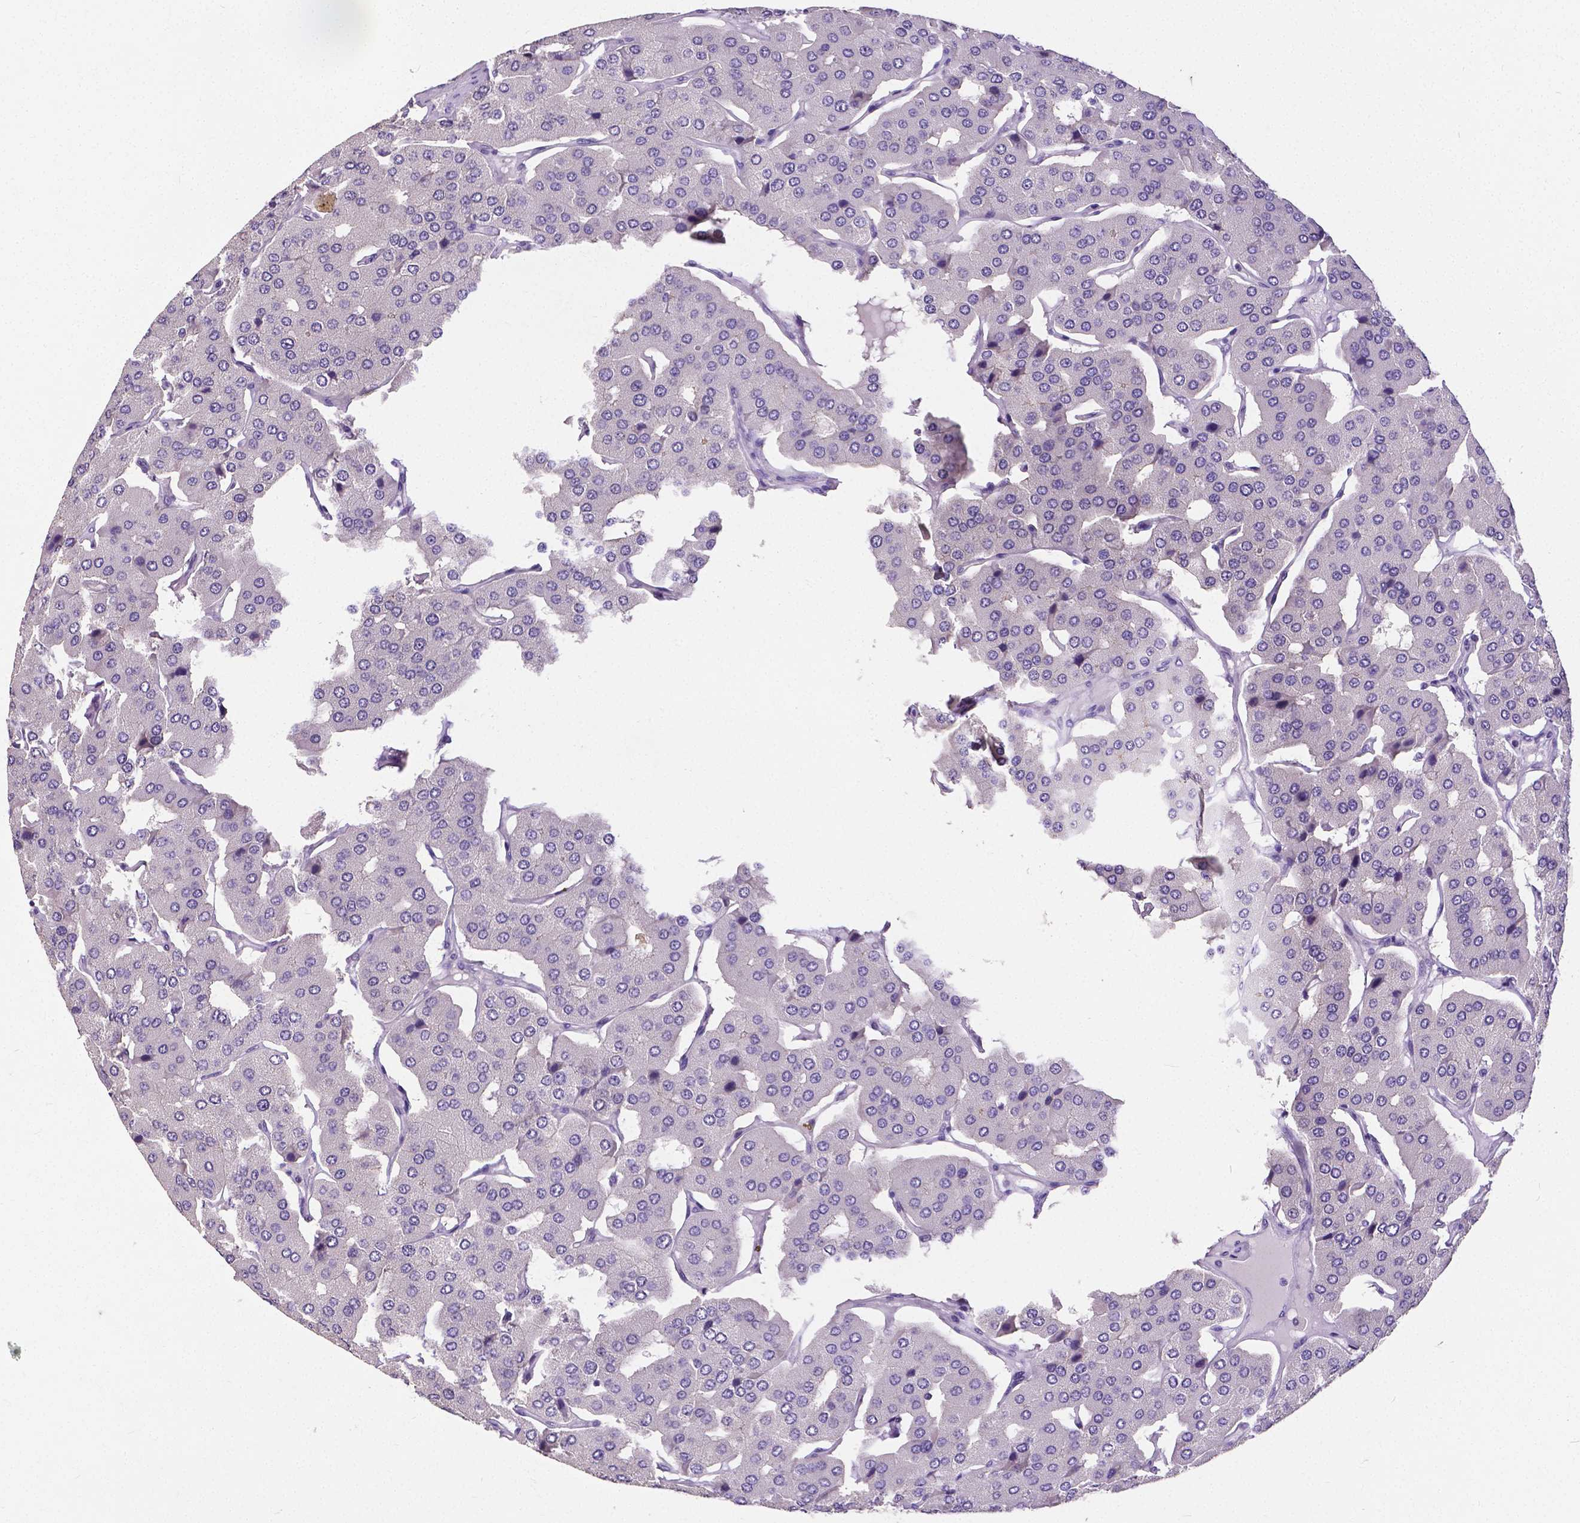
{"staining": {"intensity": "negative", "quantity": "none", "location": "none"}, "tissue": "parathyroid gland", "cell_type": "Glandular cells", "image_type": "normal", "snomed": [{"axis": "morphology", "description": "Normal tissue, NOS"}, {"axis": "morphology", "description": "Adenoma, NOS"}, {"axis": "topography", "description": "Parathyroid gland"}], "caption": "Immunohistochemical staining of normal parathyroid gland exhibits no significant staining in glandular cells.", "gene": "OCLN", "patient": {"sex": "female", "age": 86}}